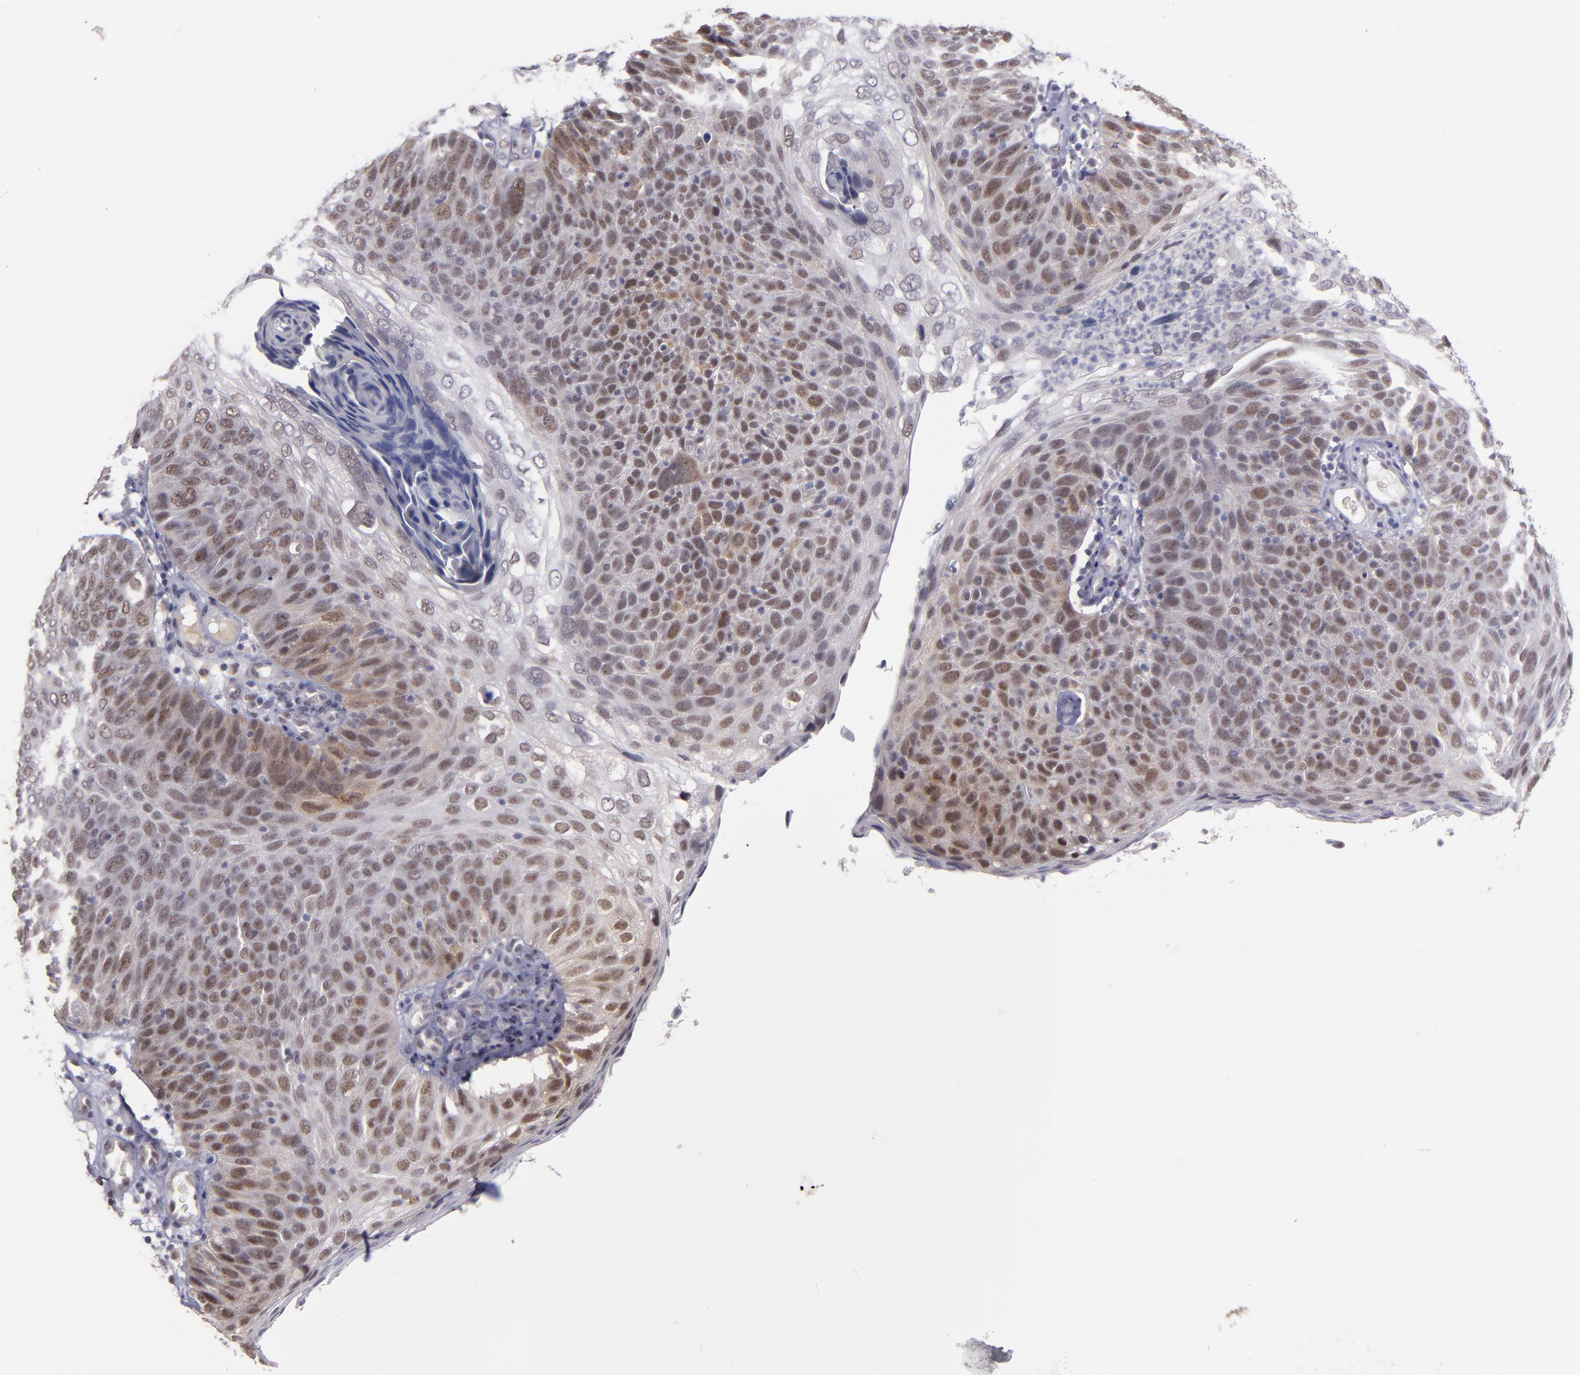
{"staining": {"intensity": "moderate", "quantity": ">75%", "location": "nuclear"}, "tissue": "skin cancer", "cell_type": "Tumor cells", "image_type": "cancer", "snomed": [{"axis": "morphology", "description": "Squamous cell carcinoma, NOS"}, {"axis": "topography", "description": "Skin"}], "caption": "Skin cancer (squamous cell carcinoma) tissue demonstrates moderate nuclear staining in approximately >75% of tumor cells", "gene": "OTUB2", "patient": {"sex": "male", "age": 87}}